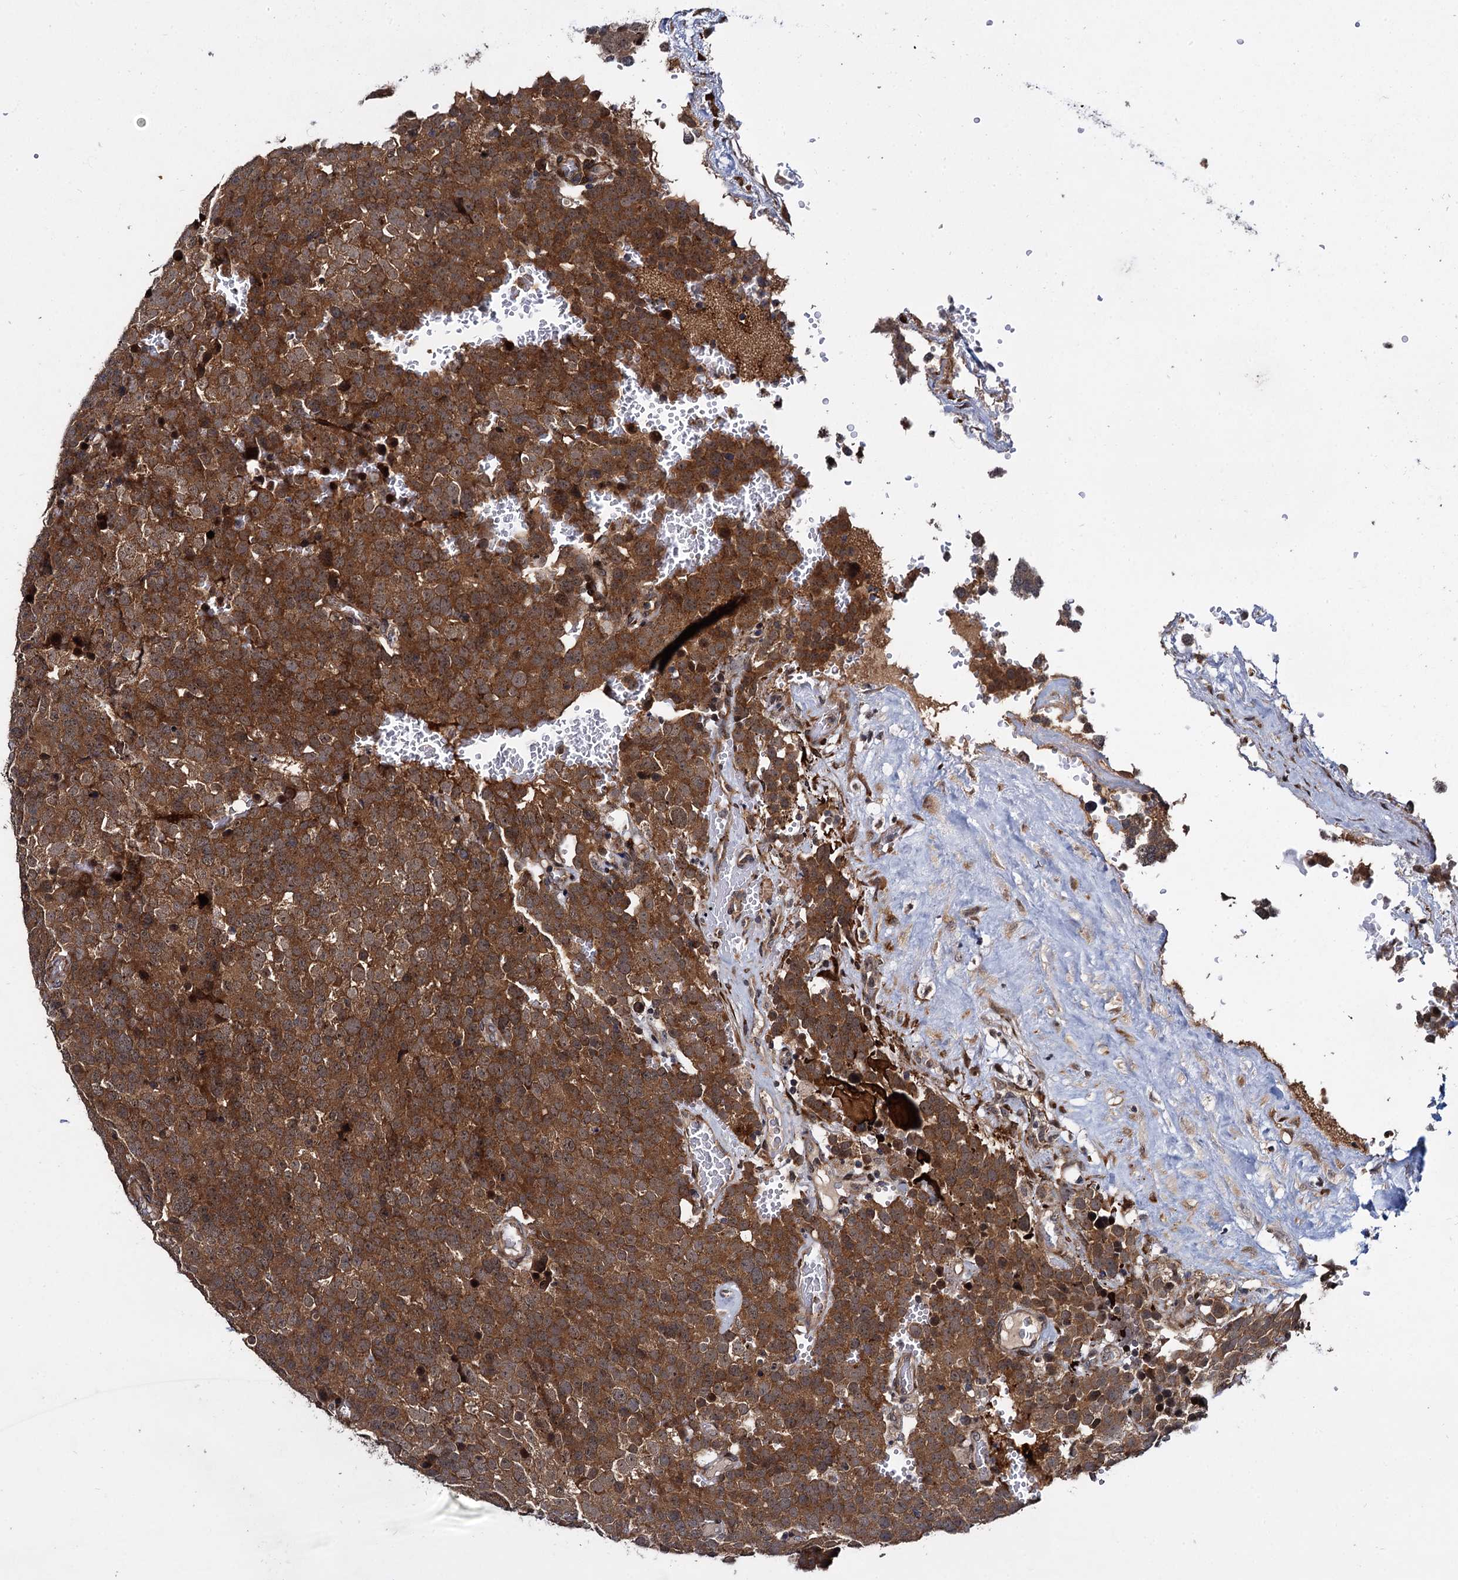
{"staining": {"intensity": "strong", "quantity": ">75%", "location": "cytoplasmic/membranous"}, "tissue": "testis cancer", "cell_type": "Tumor cells", "image_type": "cancer", "snomed": [{"axis": "morphology", "description": "Seminoma, NOS"}, {"axis": "topography", "description": "Testis"}], "caption": "Approximately >75% of tumor cells in human testis seminoma display strong cytoplasmic/membranous protein positivity as visualized by brown immunohistochemical staining.", "gene": "ARHGAP42", "patient": {"sex": "male", "age": 71}}